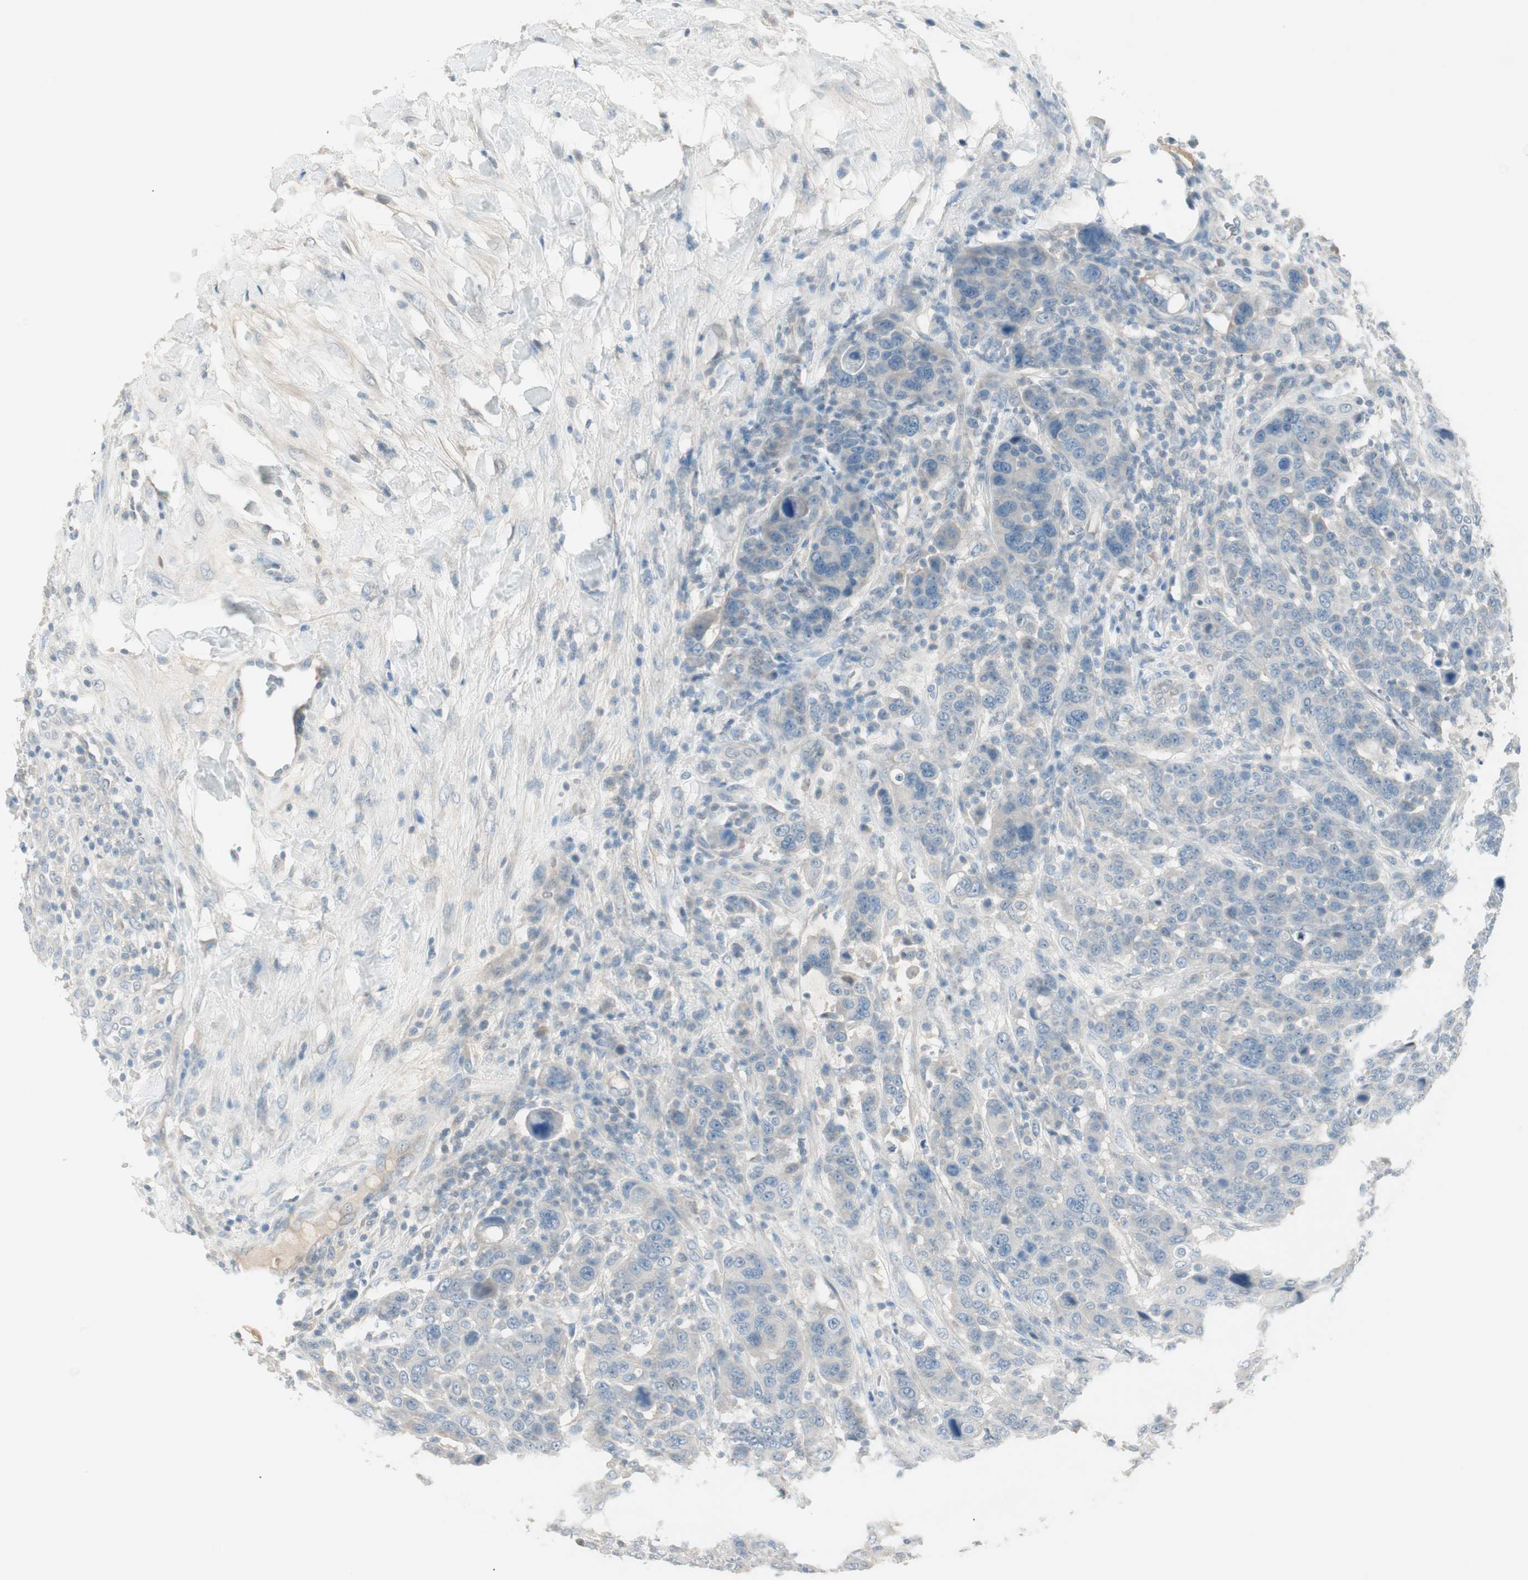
{"staining": {"intensity": "weak", "quantity": "25%-75%", "location": "cytoplasmic/membranous"}, "tissue": "breast cancer", "cell_type": "Tumor cells", "image_type": "cancer", "snomed": [{"axis": "morphology", "description": "Duct carcinoma"}, {"axis": "topography", "description": "Breast"}], "caption": "Tumor cells show low levels of weak cytoplasmic/membranous staining in about 25%-75% of cells in breast cancer (intraductal carcinoma).", "gene": "ITLN2", "patient": {"sex": "female", "age": 37}}